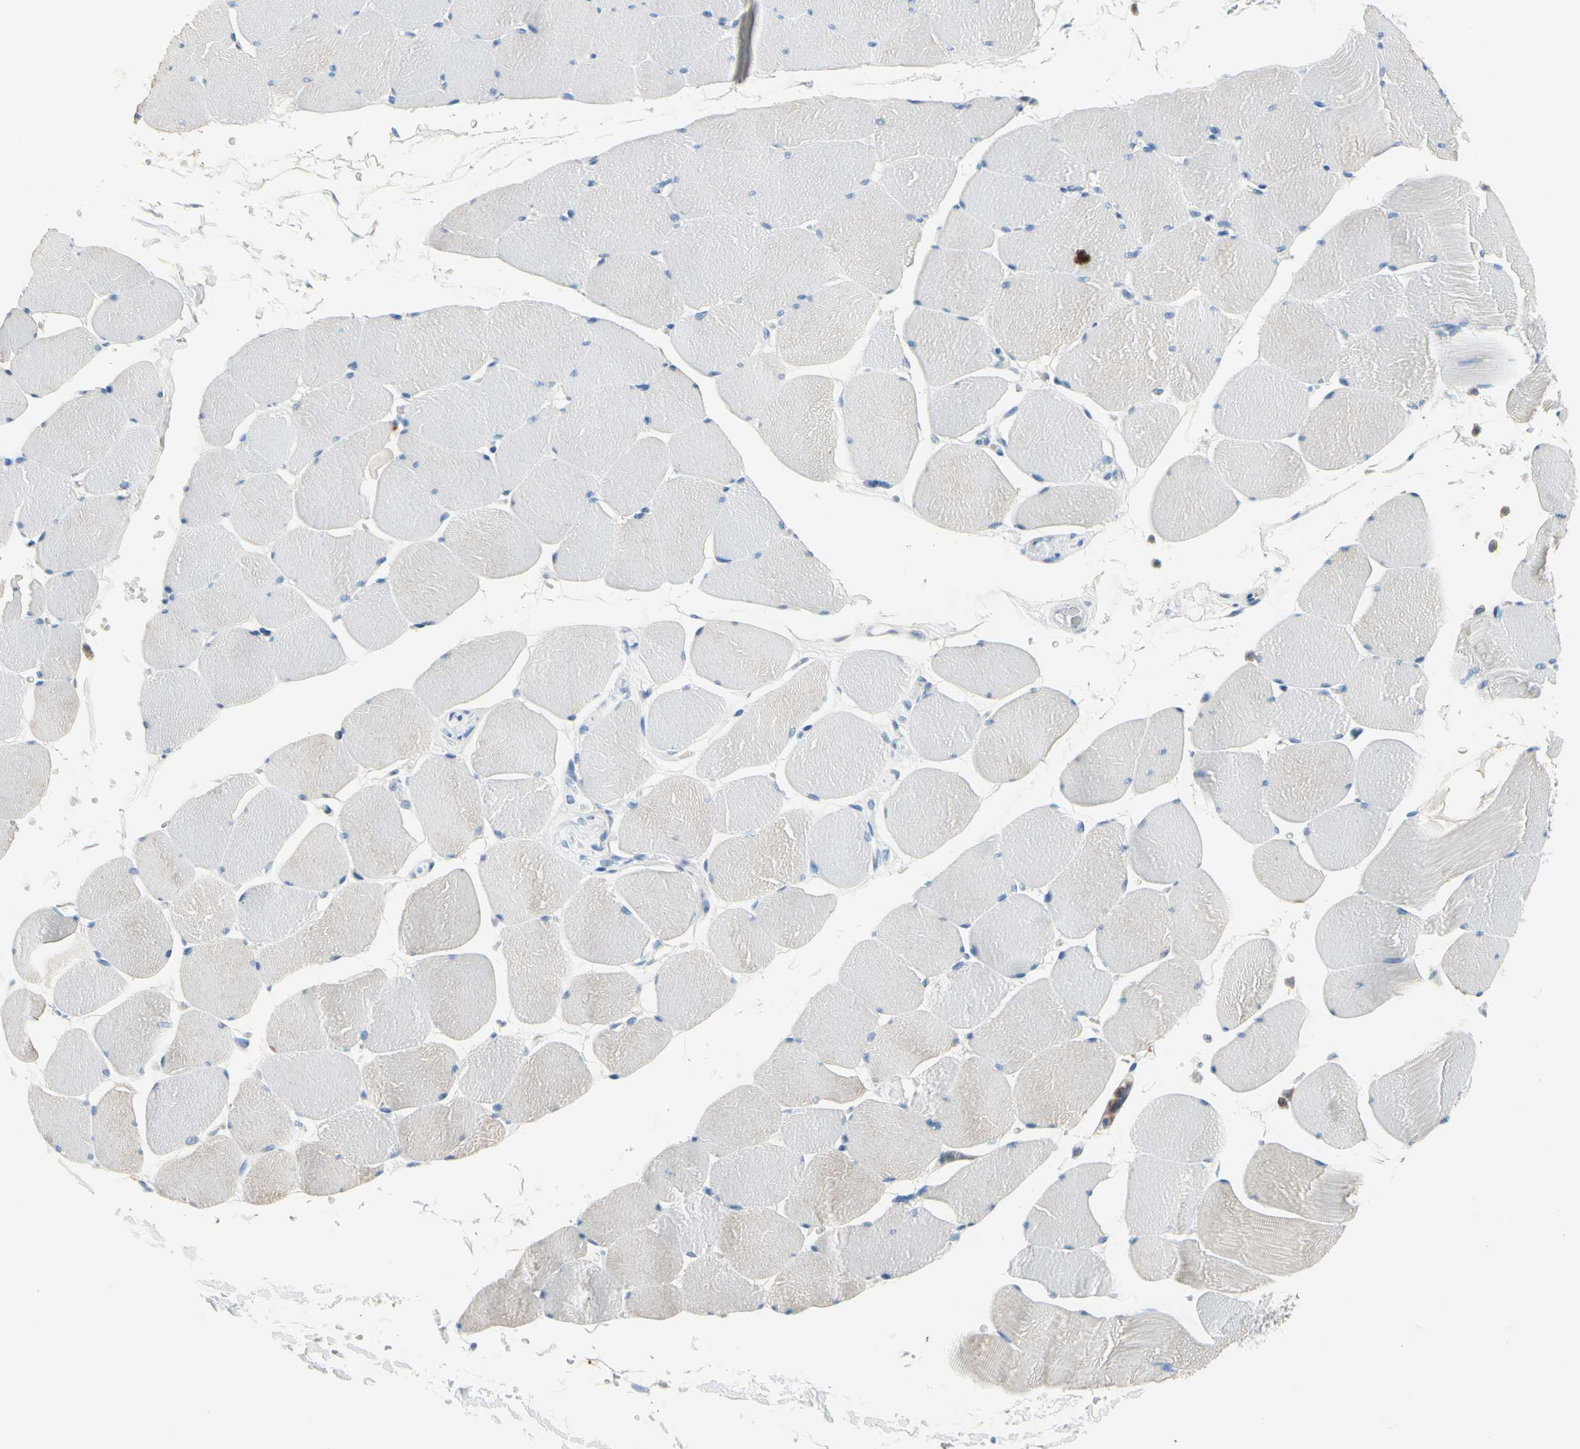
{"staining": {"intensity": "weak", "quantity": ">75%", "location": "cytoplasmic/membranous"}, "tissue": "skeletal muscle", "cell_type": "Myocytes", "image_type": "normal", "snomed": [{"axis": "morphology", "description": "Normal tissue, NOS"}, {"axis": "topography", "description": "Skeletal muscle"}], "caption": "Normal skeletal muscle was stained to show a protein in brown. There is low levels of weak cytoplasmic/membranous positivity in approximately >75% of myocytes.", "gene": "LY6G6F", "patient": {"sex": "male", "age": 62}}